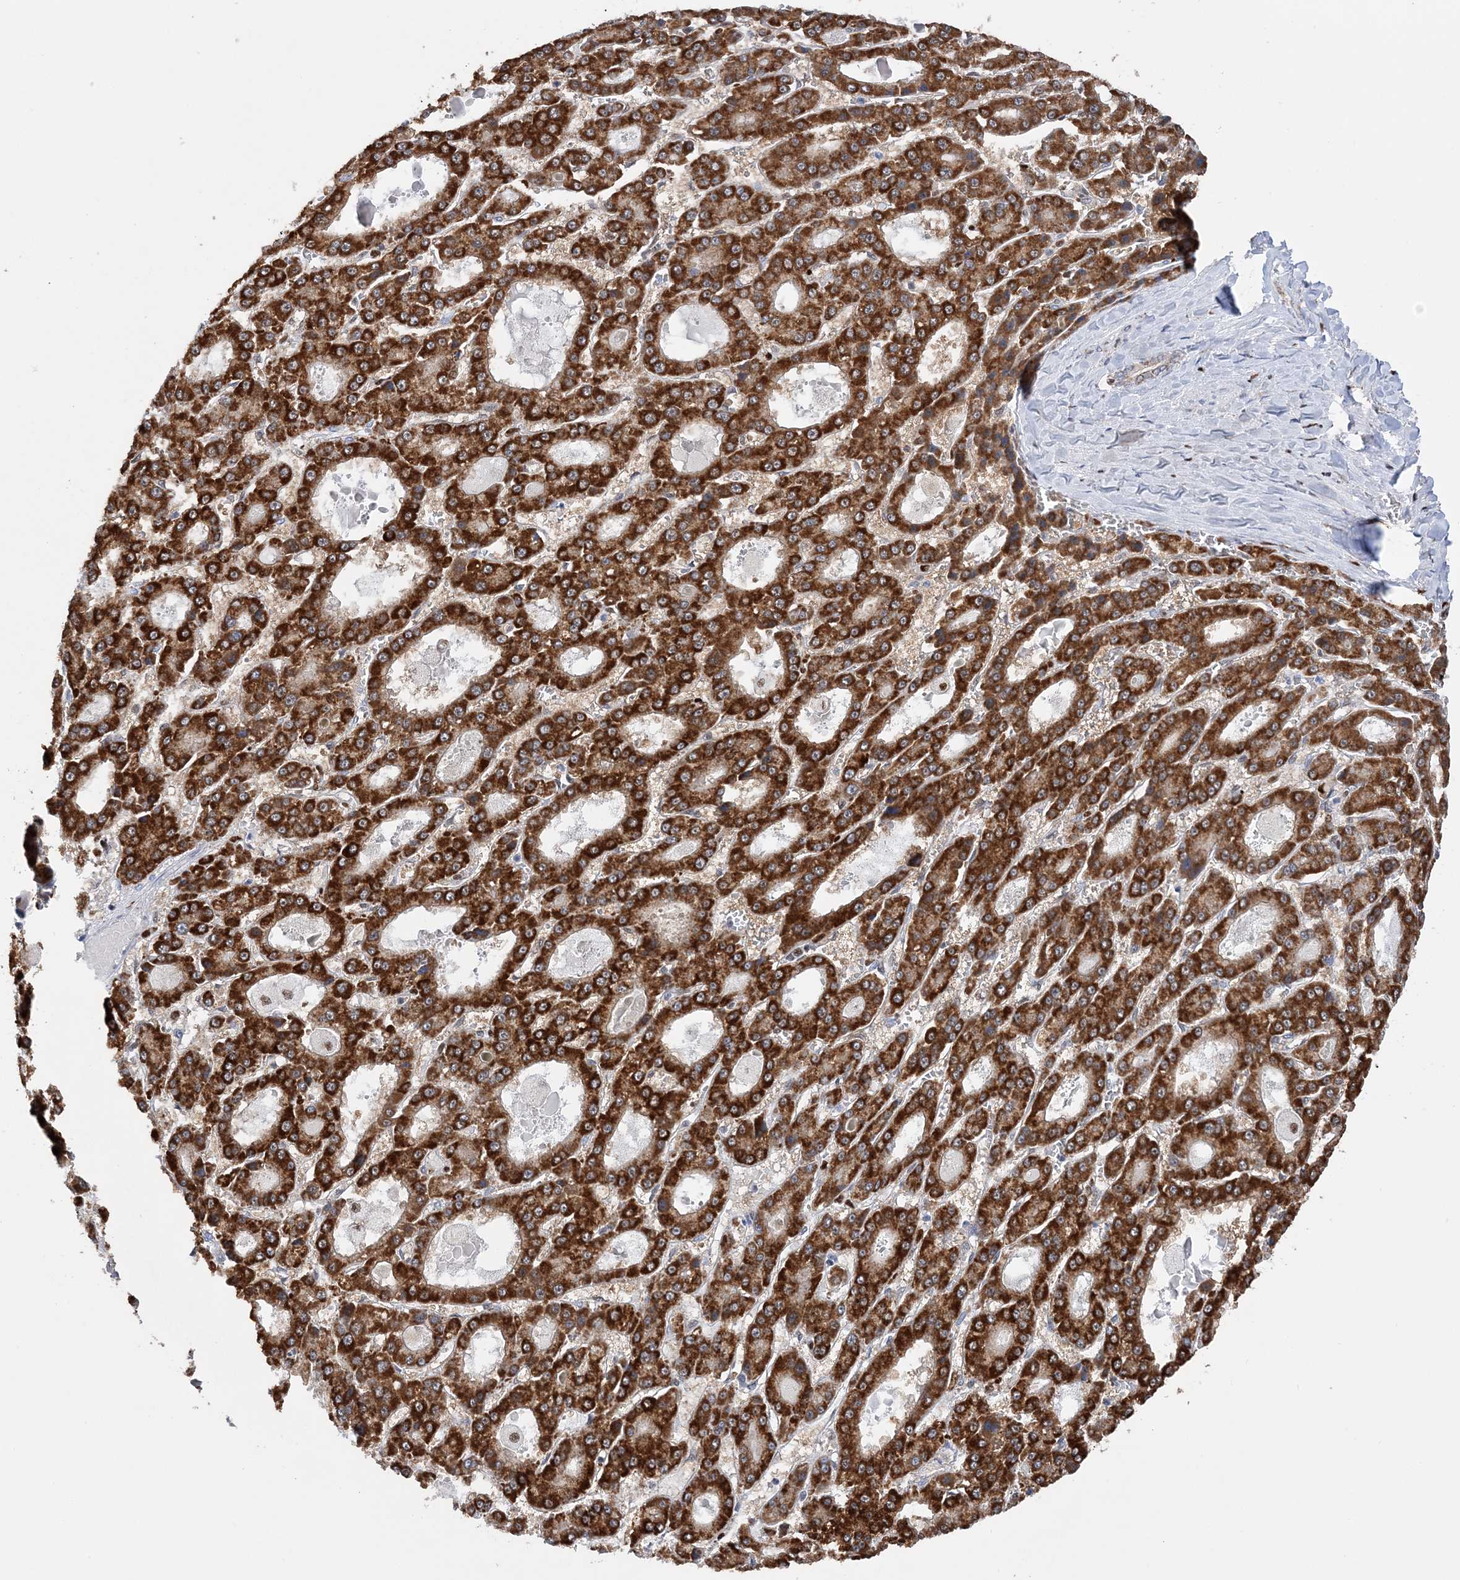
{"staining": {"intensity": "strong", "quantity": ">75%", "location": "cytoplasmic/membranous"}, "tissue": "liver cancer", "cell_type": "Tumor cells", "image_type": "cancer", "snomed": [{"axis": "morphology", "description": "Carcinoma, Hepatocellular, NOS"}, {"axis": "topography", "description": "Liver"}], "caption": "IHC micrograph of liver cancer (hepatocellular carcinoma) stained for a protein (brown), which reveals high levels of strong cytoplasmic/membranous positivity in about >75% of tumor cells.", "gene": "NIT2", "patient": {"sex": "male", "age": 70}}